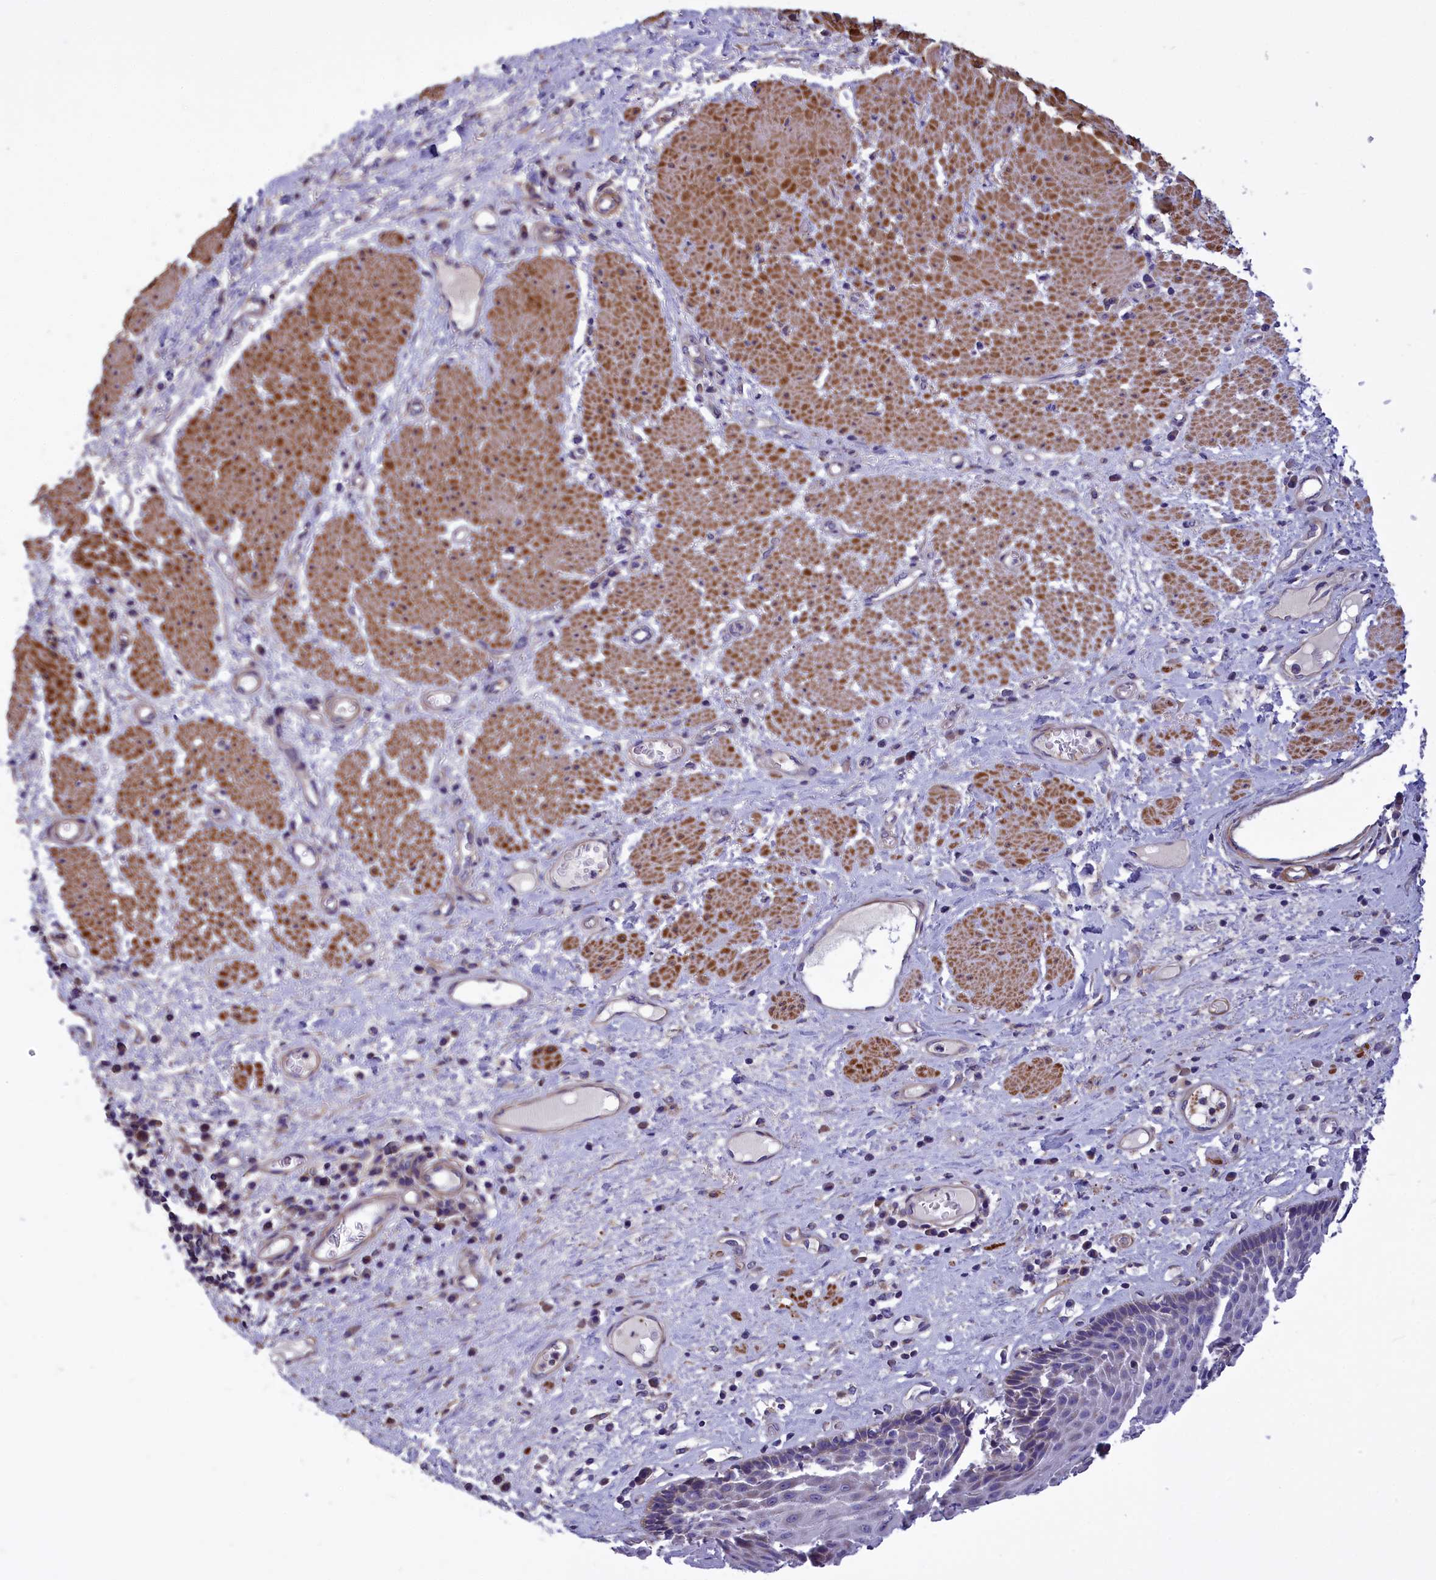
{"staining": {"intensity": "weak", "quantity": "<25%", "location": "cytoplasmic/membranous"}, "tissue": "esophagus", "cell_type": "Squamous epithelial cells", "image_type": "normal", "snomed": [{"axis": "morphology", "description": "Normal tissue, NOS"}, {"axis": "morphology", "description": "Adenocarcinoma, NOS"}, {"axis": "topography", "description": "Esophagus"}], "caption": "This is an immunohistochemistry (IHC) image of benign human esophagus. There is no staining in squamous epithelial cells.", "gene": "AMDHD2", "patient": {"sex": "male", "age": 62}}